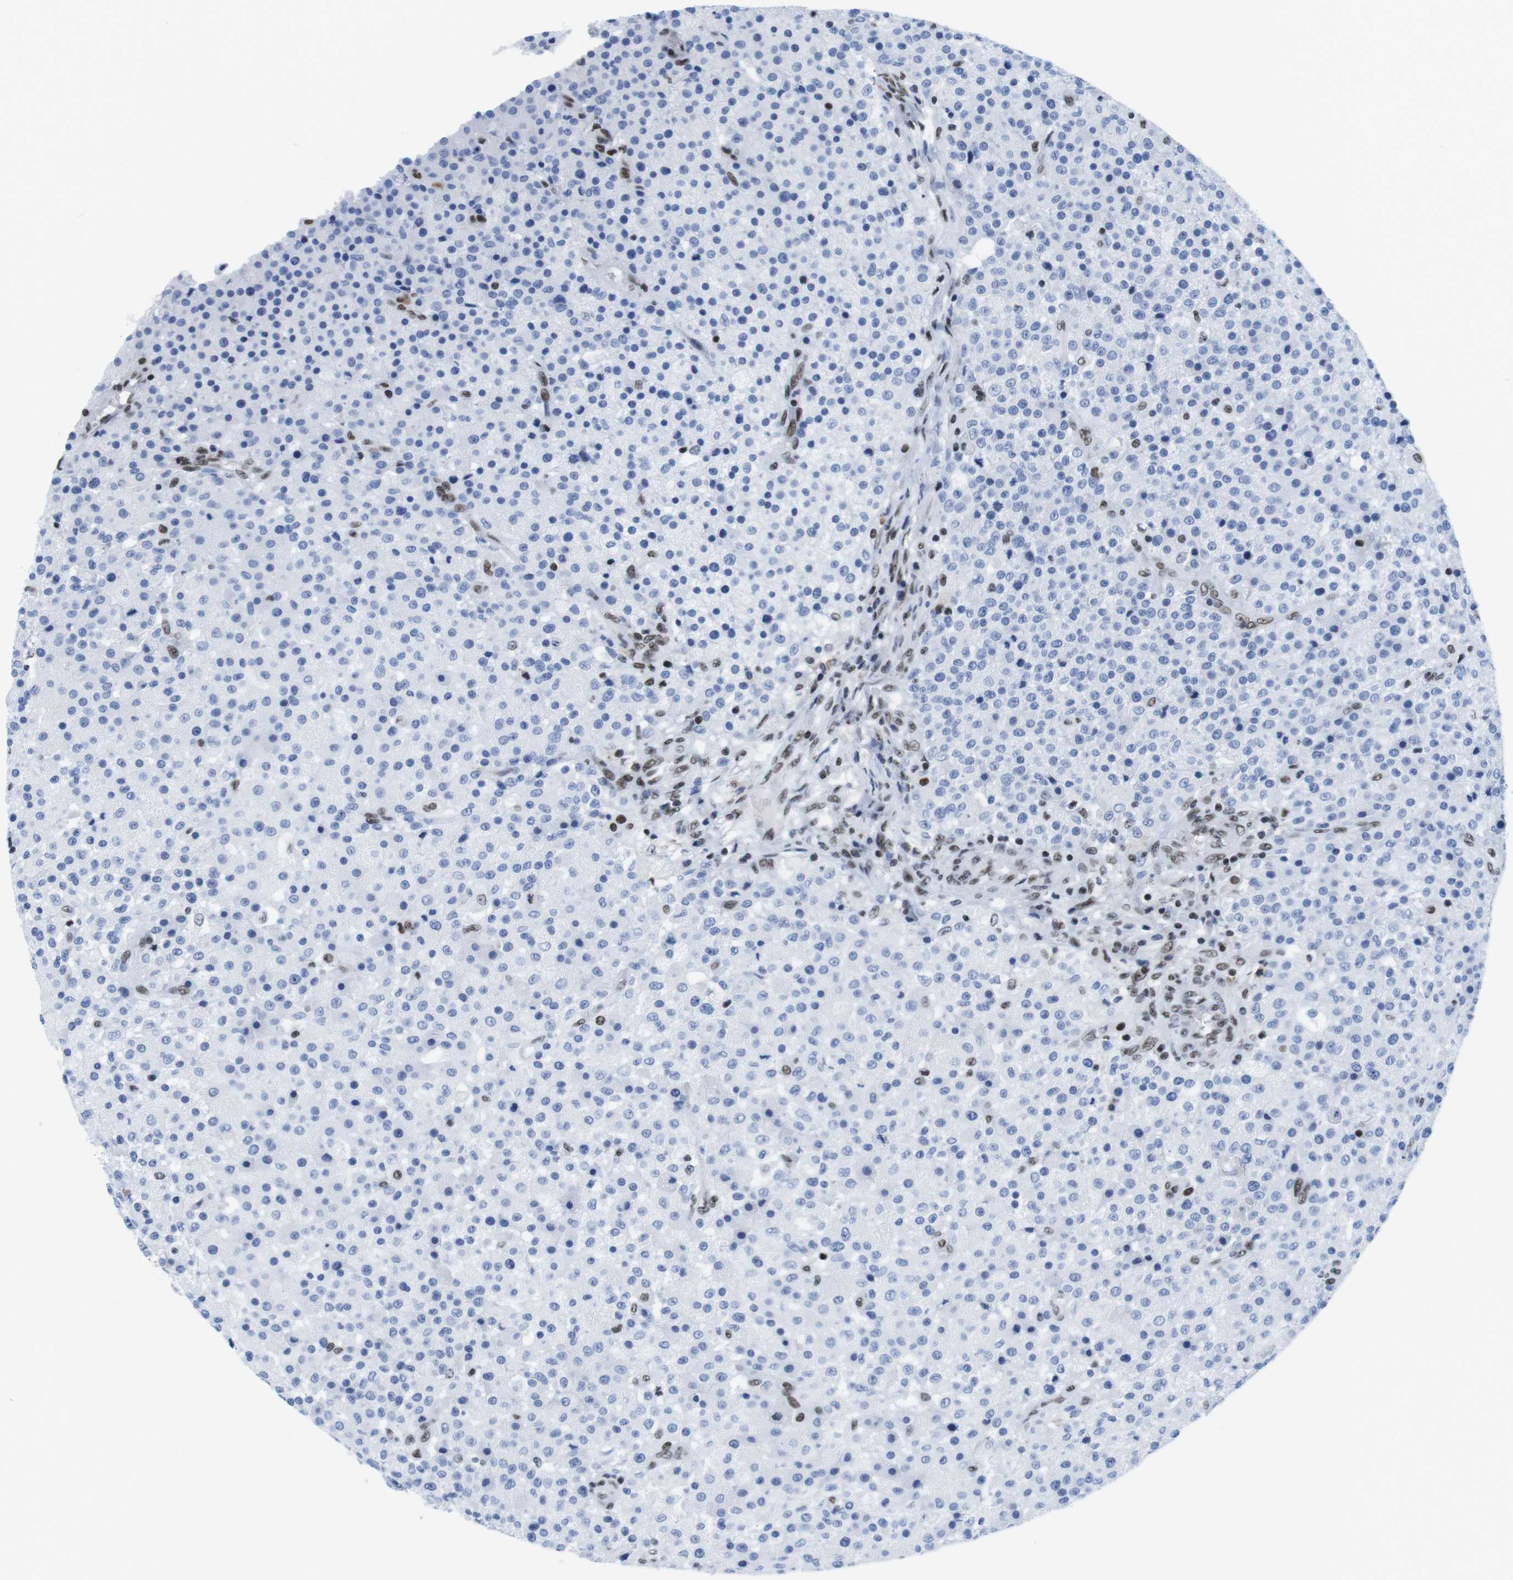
{"staining": {"intensity": "negative", "quantity": "none", "location": "none"}, "tissue": "testis cancer", "cell_type": "Tumor cells", "image_type": "cancer", "snomed": [{"axis": "morphology", "description": "Seminoma, NOS"}, {"axis": "topography", "description": "Testis"}], "caption": "This image is of testis cancer (seminoma) stained with immunohistochemistry (IHC) to label a protein in brown with the nuclei are counter-stained blue. There is no expression in tumor cells.", "gene": "IFI16", "patient": {"sex": "male", "age": 59}}